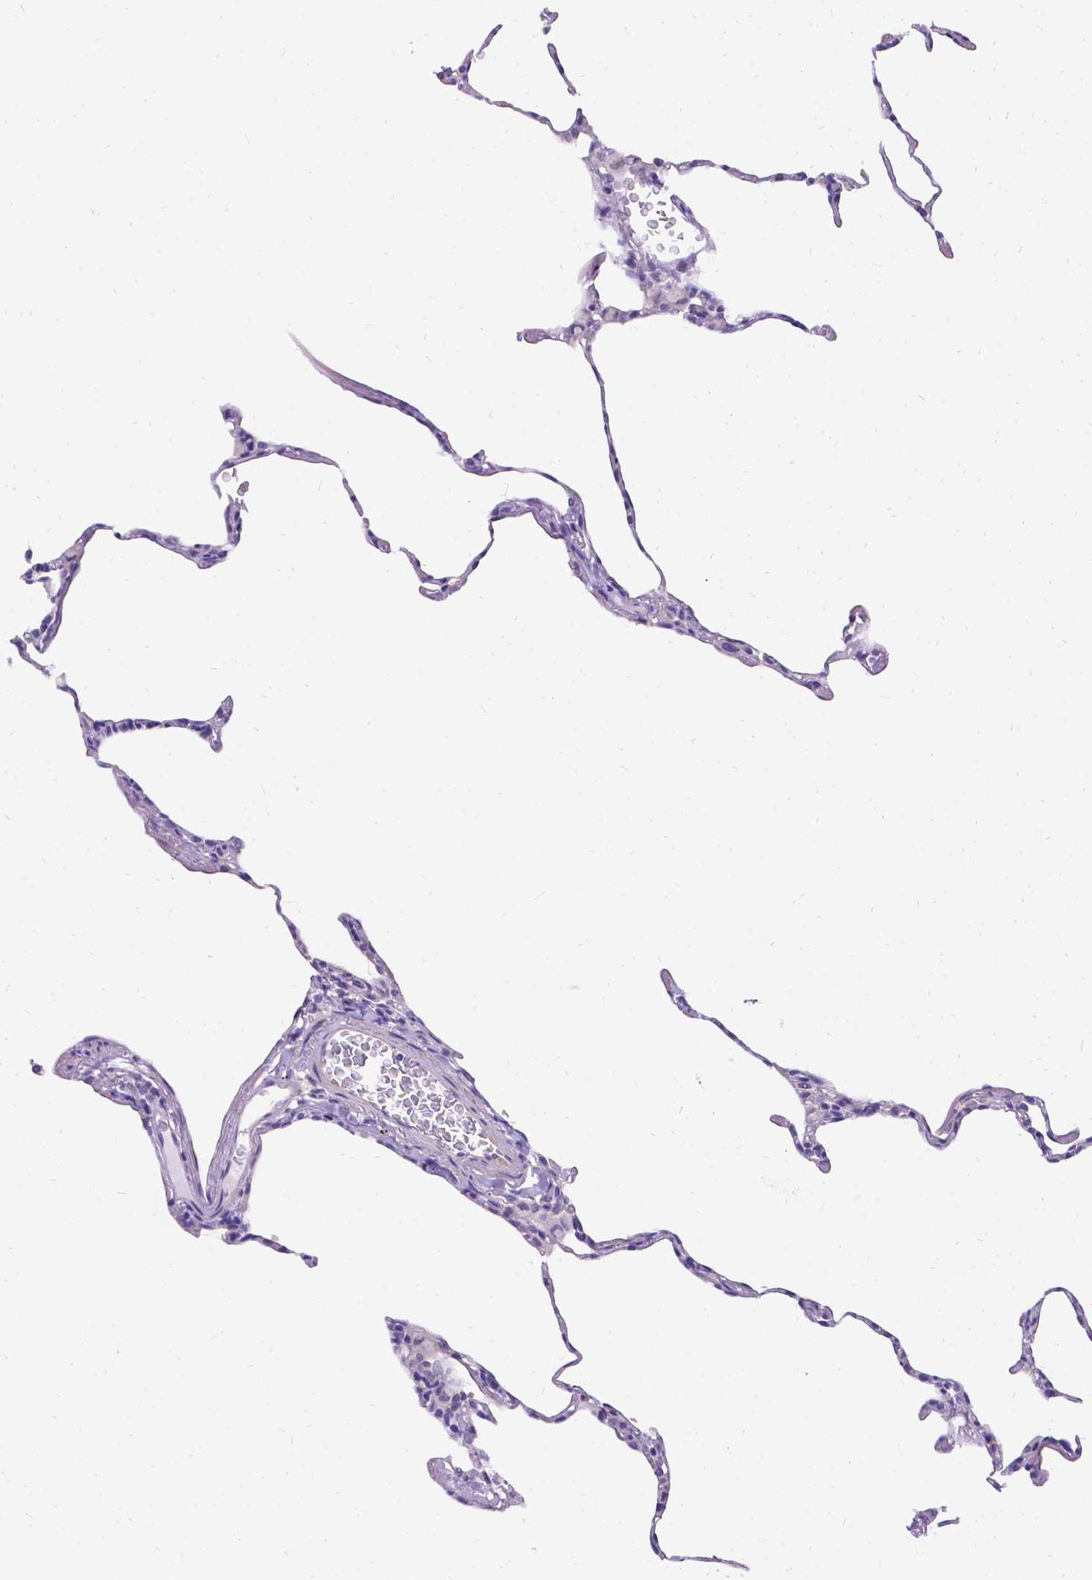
{"staining": {"intensity": "negative", "quantity": "none", "location": "none"}, "tissue": "lung", "cell_type": "Alveolar cells", "image_type": "normal", "snomed": [{"axis": "morphology", "description": "Normal tissue, NOS"}, {"axis": "topography", "description": "Lung"}], "caption": "Immunohistochemistry photomicrograph of normal lung: lung stained with DAB (3,3'-diaminobenzidine) displays no significant protein positivity in alveolar cells.", "gene": "PALS1", "patient": {"sex": "female", "age": 57}}